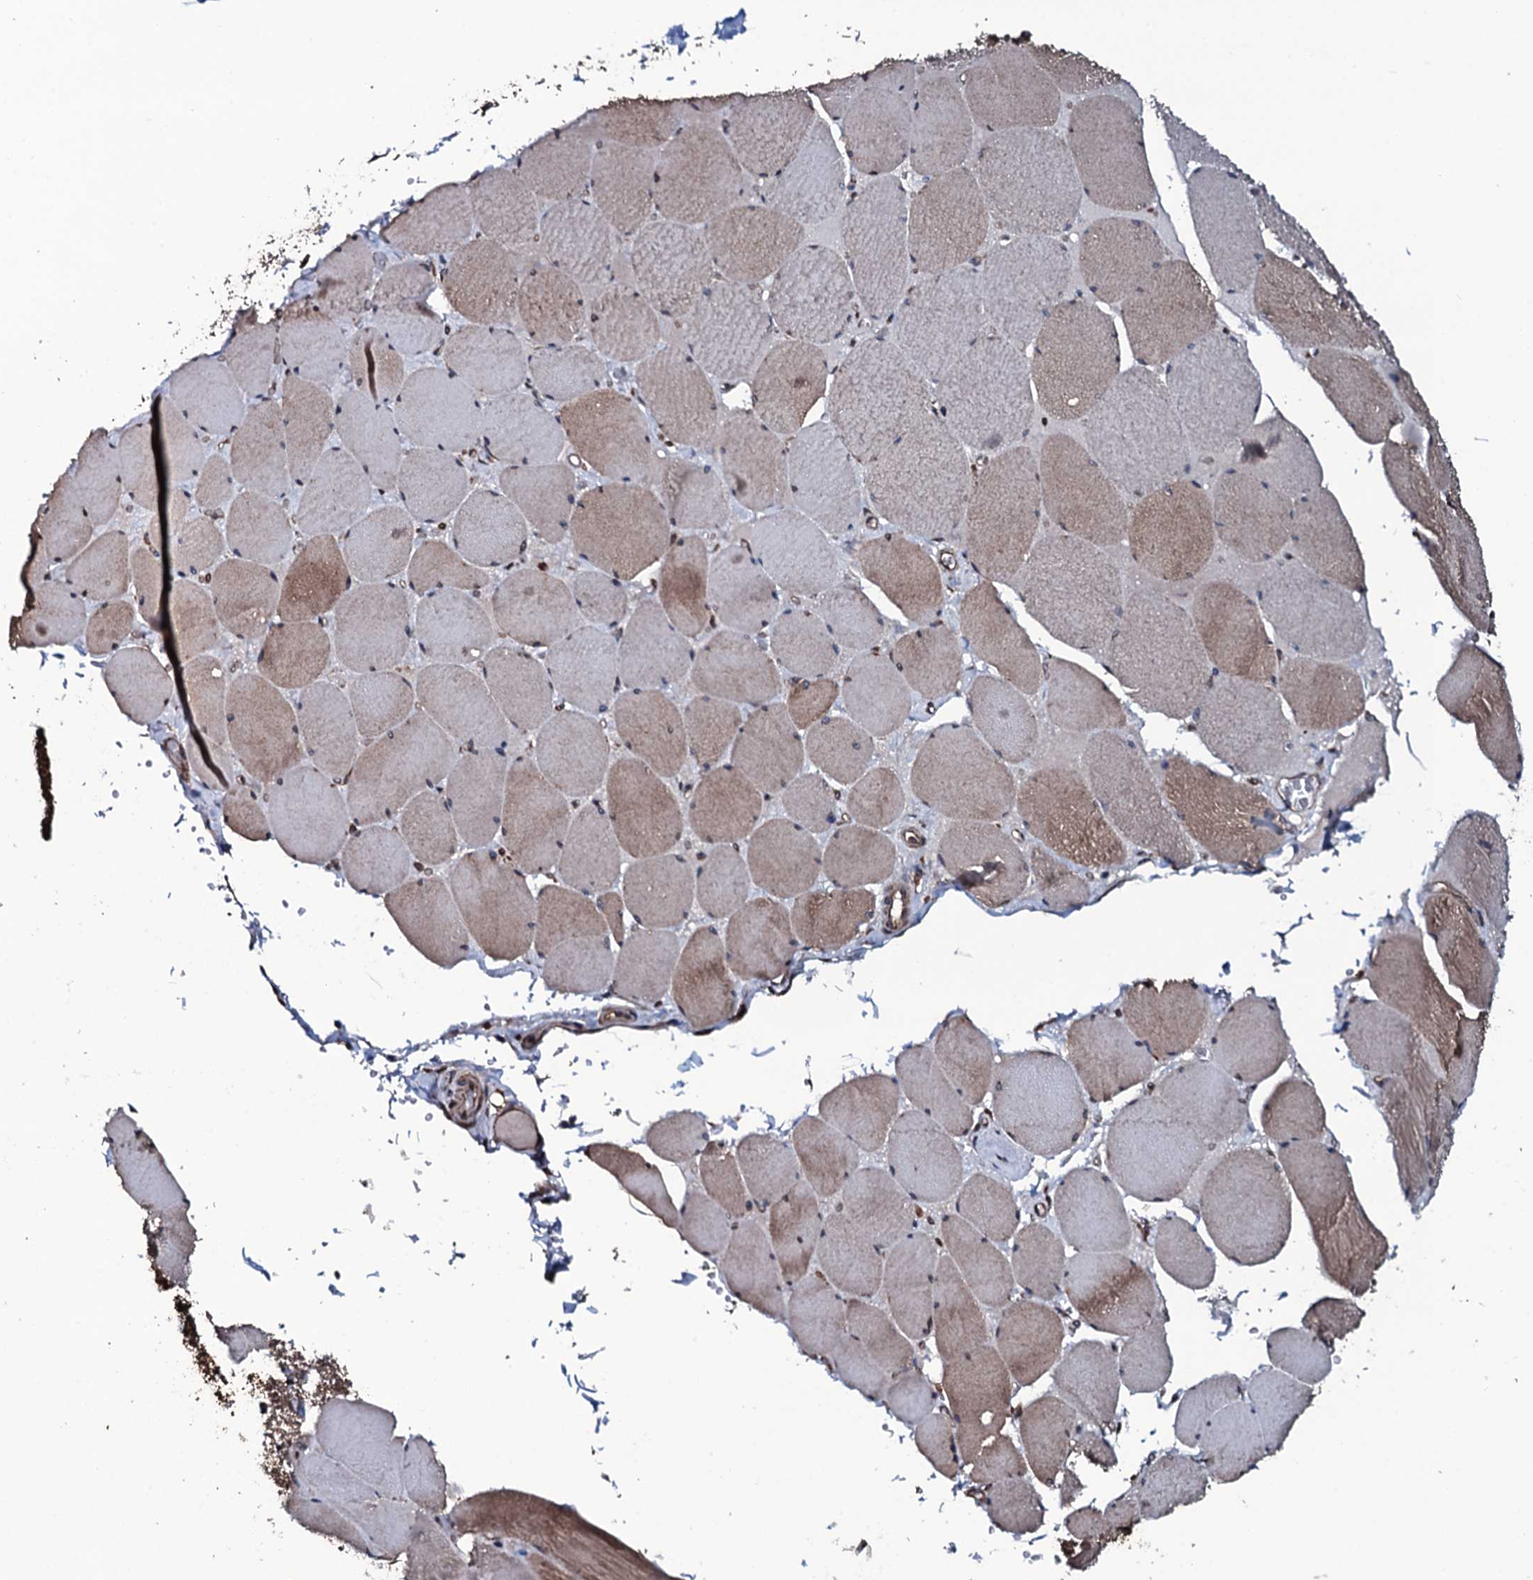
{"staining": {"intensity": "moderate", "quantity": "25%-75%", "location": "cytoplasmic/membranous"}, "tissue": "skeletal muscle", "cell_type": "Myocytes", "image_type": "normal", "snomed": [{"axis": "morphology", "description": "Normal tissue, NOS"}, {"axis": "topography", "description": "Skeletal muscle"}, {"axis": "topography", "description": "Head-Neck"}], "caption": "Skeletal muscle stained with DAB (3,3'-diaminobenzidine) immunohistochemistry (IHC) shows medium levels of moderate cytoplasmic/membranous expression in about 25%-75% of myocytes. (DAB = brown stain, brightfield microscopy at high magnification).", "gene": "RAB12", "patient": {"sex": "male", "age": 66}}